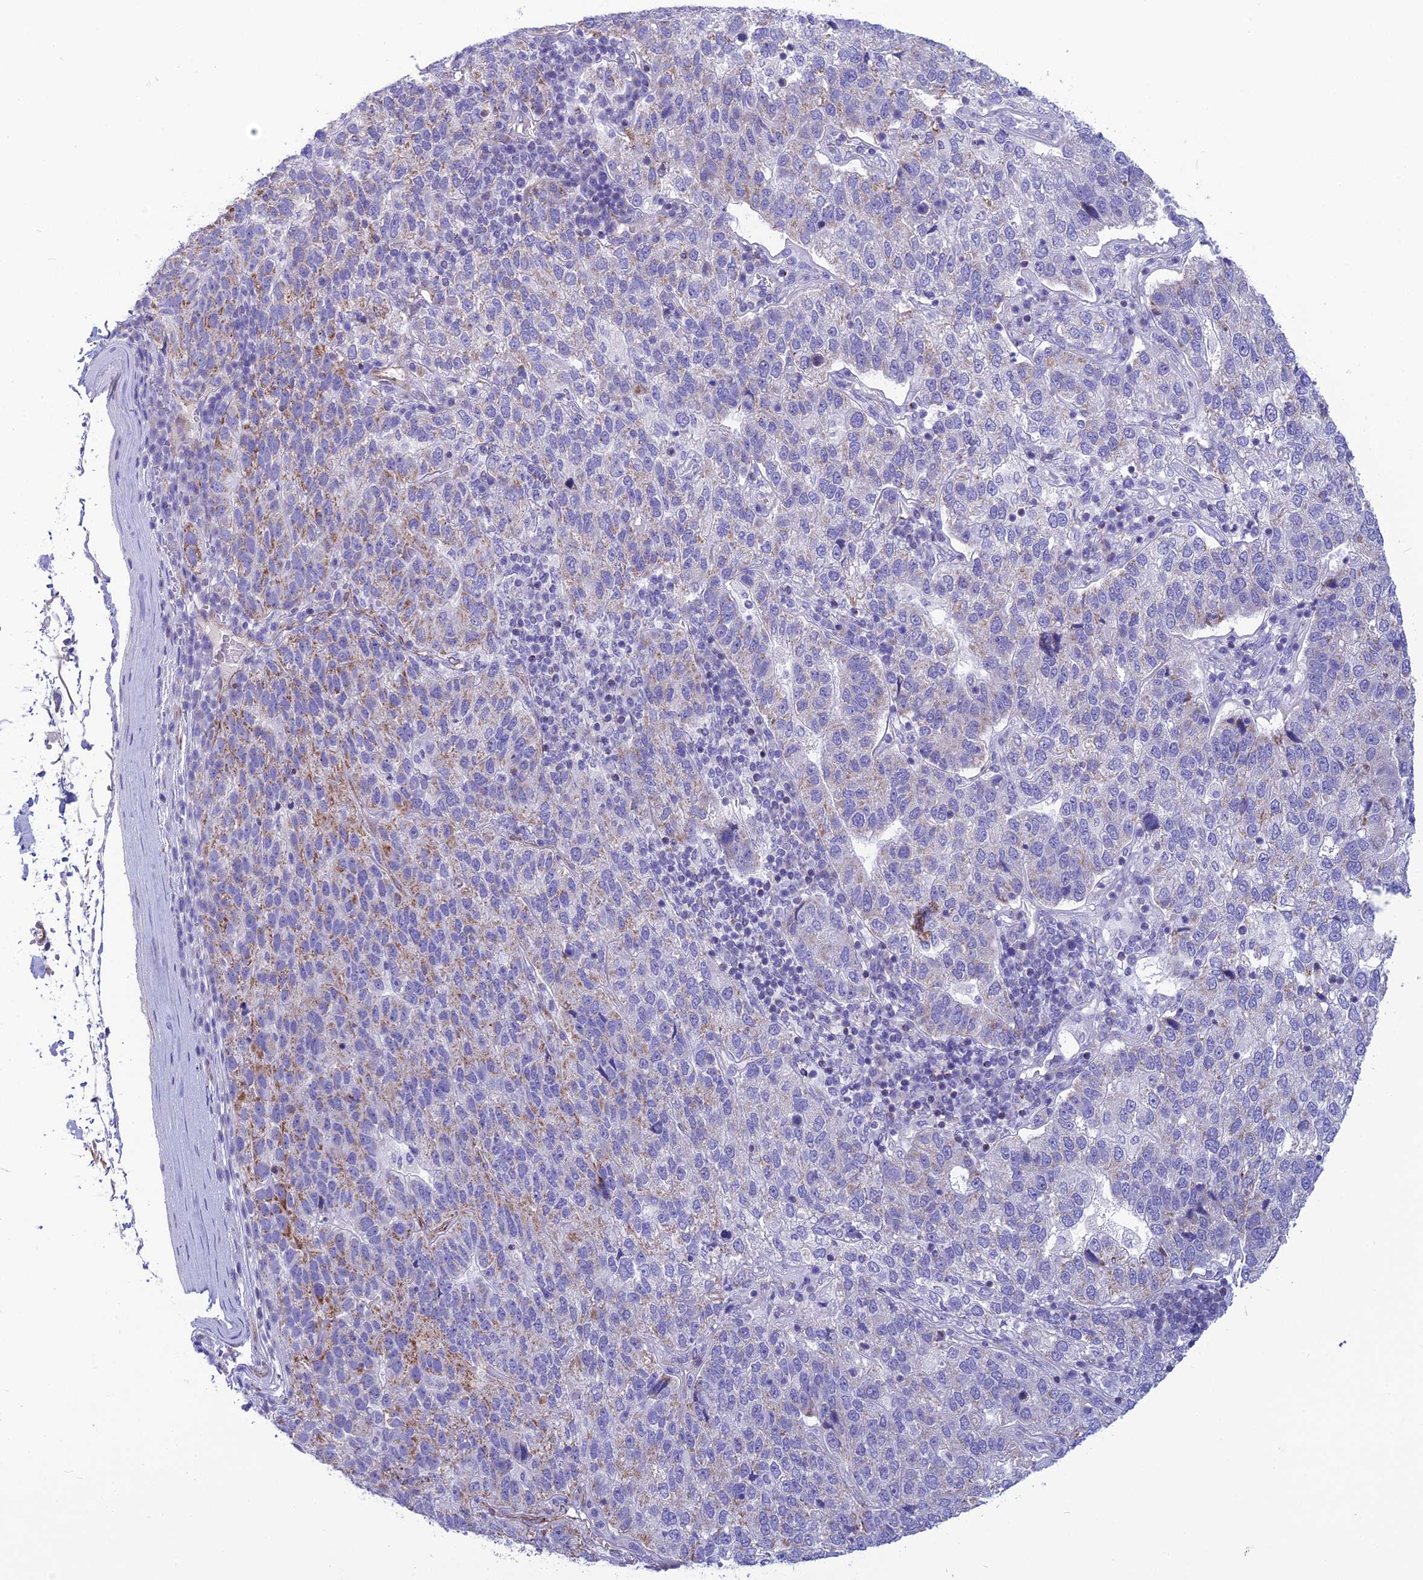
{"staining": {"intensity": "moderate", "quantity": "<25%", "location": "cytoplasmic/membranous"}, "tissue": "pancreatic cancer", "cell_type": "Tumor cells", "image_type": "cancer", "snomed": [{"axis": "morphology", "description": "Adenocarcinoma, NOS"}, {"axis": "topography", "description": "Pancreas"}], "caption": "Immunohistochemical staining of pancreatic adenocarcinoma reveals low levels of moderate cytoplasmic/membranous protein expression in about <25% of tumor cells.", "gene": "POMGNT1", "patient": {"sex": "female", "age": 61}}